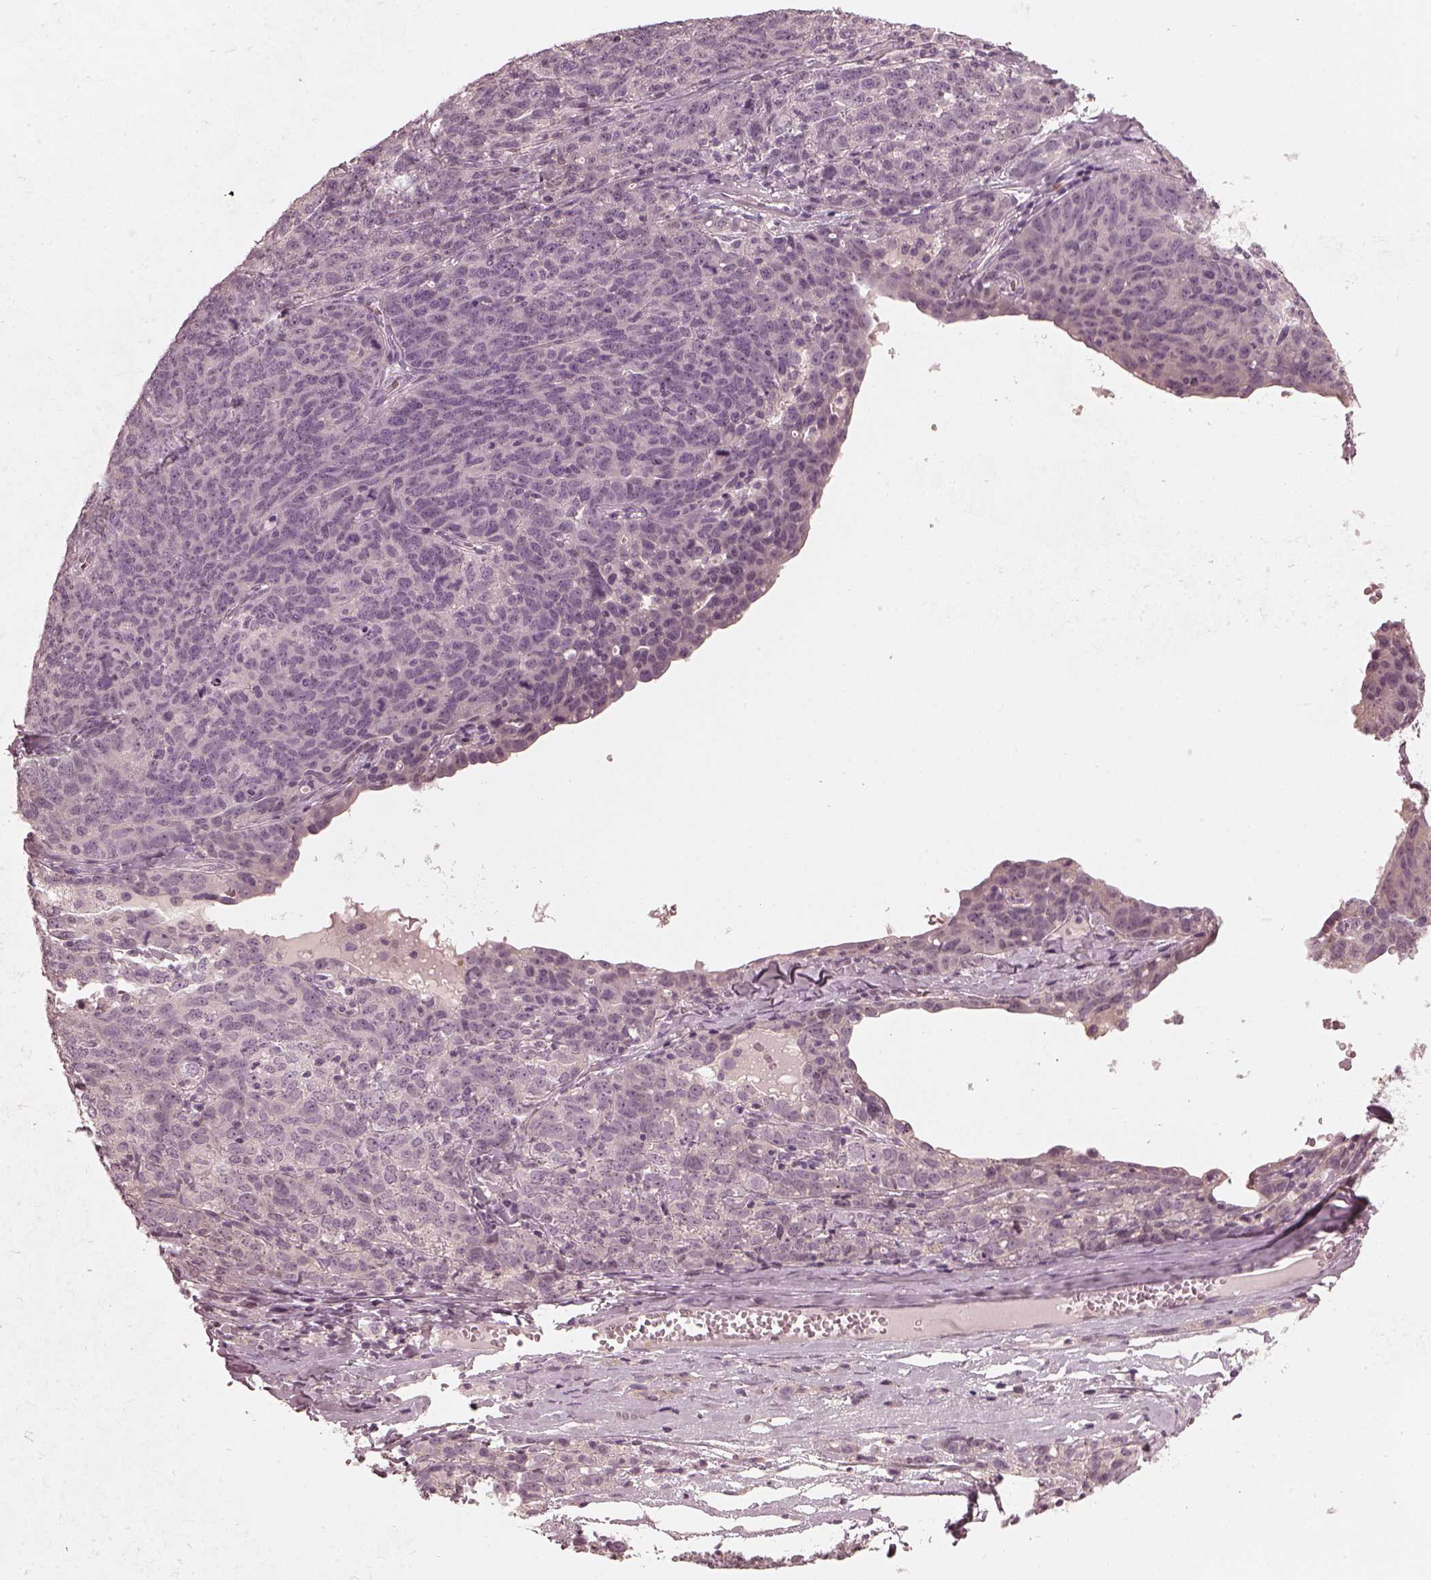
{"staining": {"intensity": "negative", "quantity": "none", "location": "none"}, "tissue": "ovarian cancer", "cell_type": "Tumor cells", "image_type": "cancer", "snomed": [{"axis": "morphology", "description": "Cystadenocarcinoma, serous, NOS"}, {"axis": "topography", "description": "Ovary"}], "caption": "Human serous cystadenocarcinoma (ovarian) stained for a protein using immunohistochemistry displays no expression in tumor cells.", "gene": "CHIT1", "patient": {"sex": "female", "age": 71}}